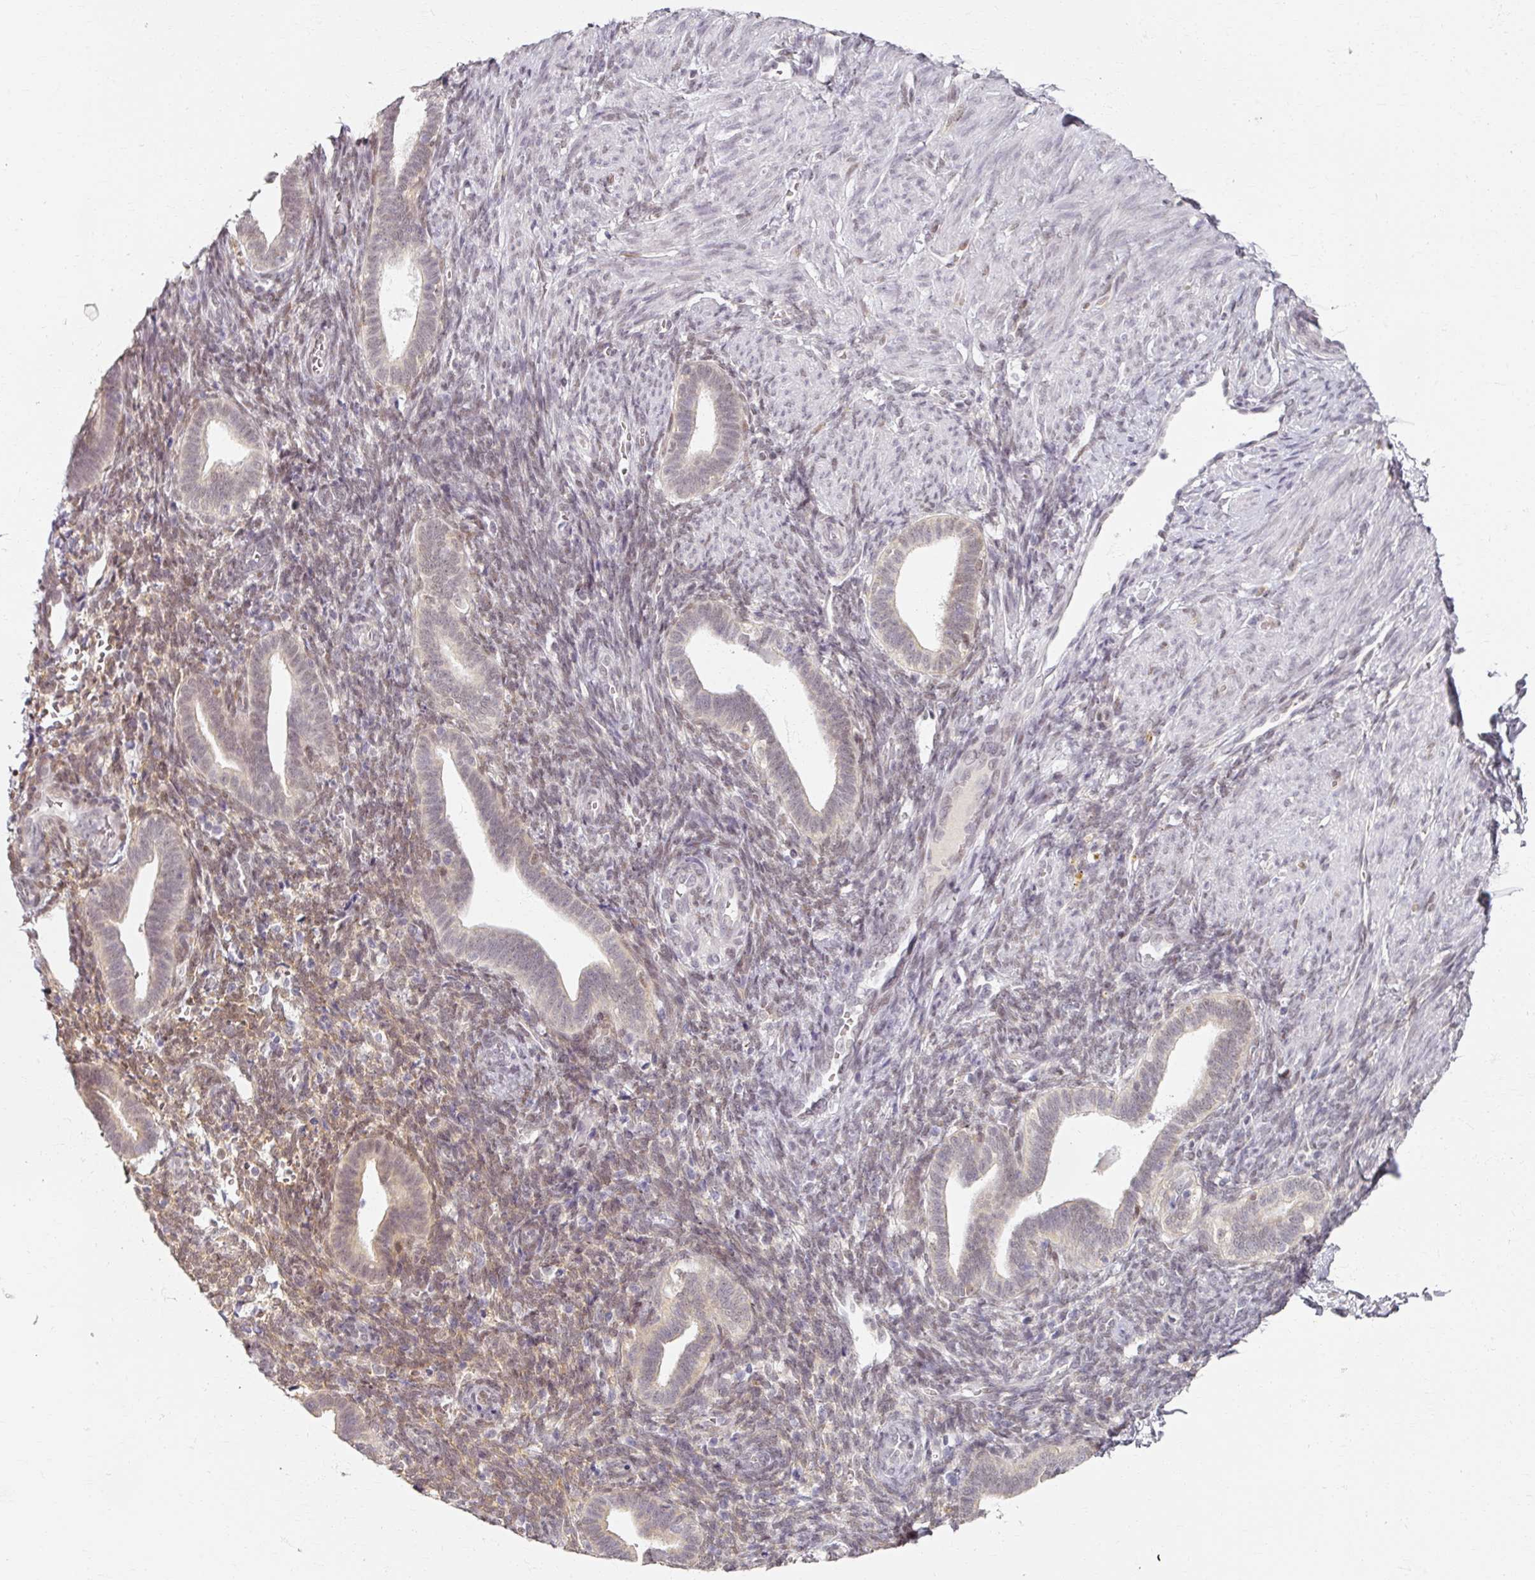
{"staining": {"intensity": "moderate", "quantity": "25%-75%", "location": "nuclear"}, "tissue": "endometrium", "cell_type": "Cells in endometrial stroma", "image_type": "normal", "snomed": [{"axis": "morphology", "description": "Normal tissue, NOS"}, {"axis": "topography", "description": "Endometrium"}], "caption": "DAB immunohistochemical staining of benign human endometrium exhibits moderate nuclear protein expression in approximately 25%-75% of cells in endometrial stroma.", "gene": "RIPOR3", "patient": {"sex": "female", "age": 34}}